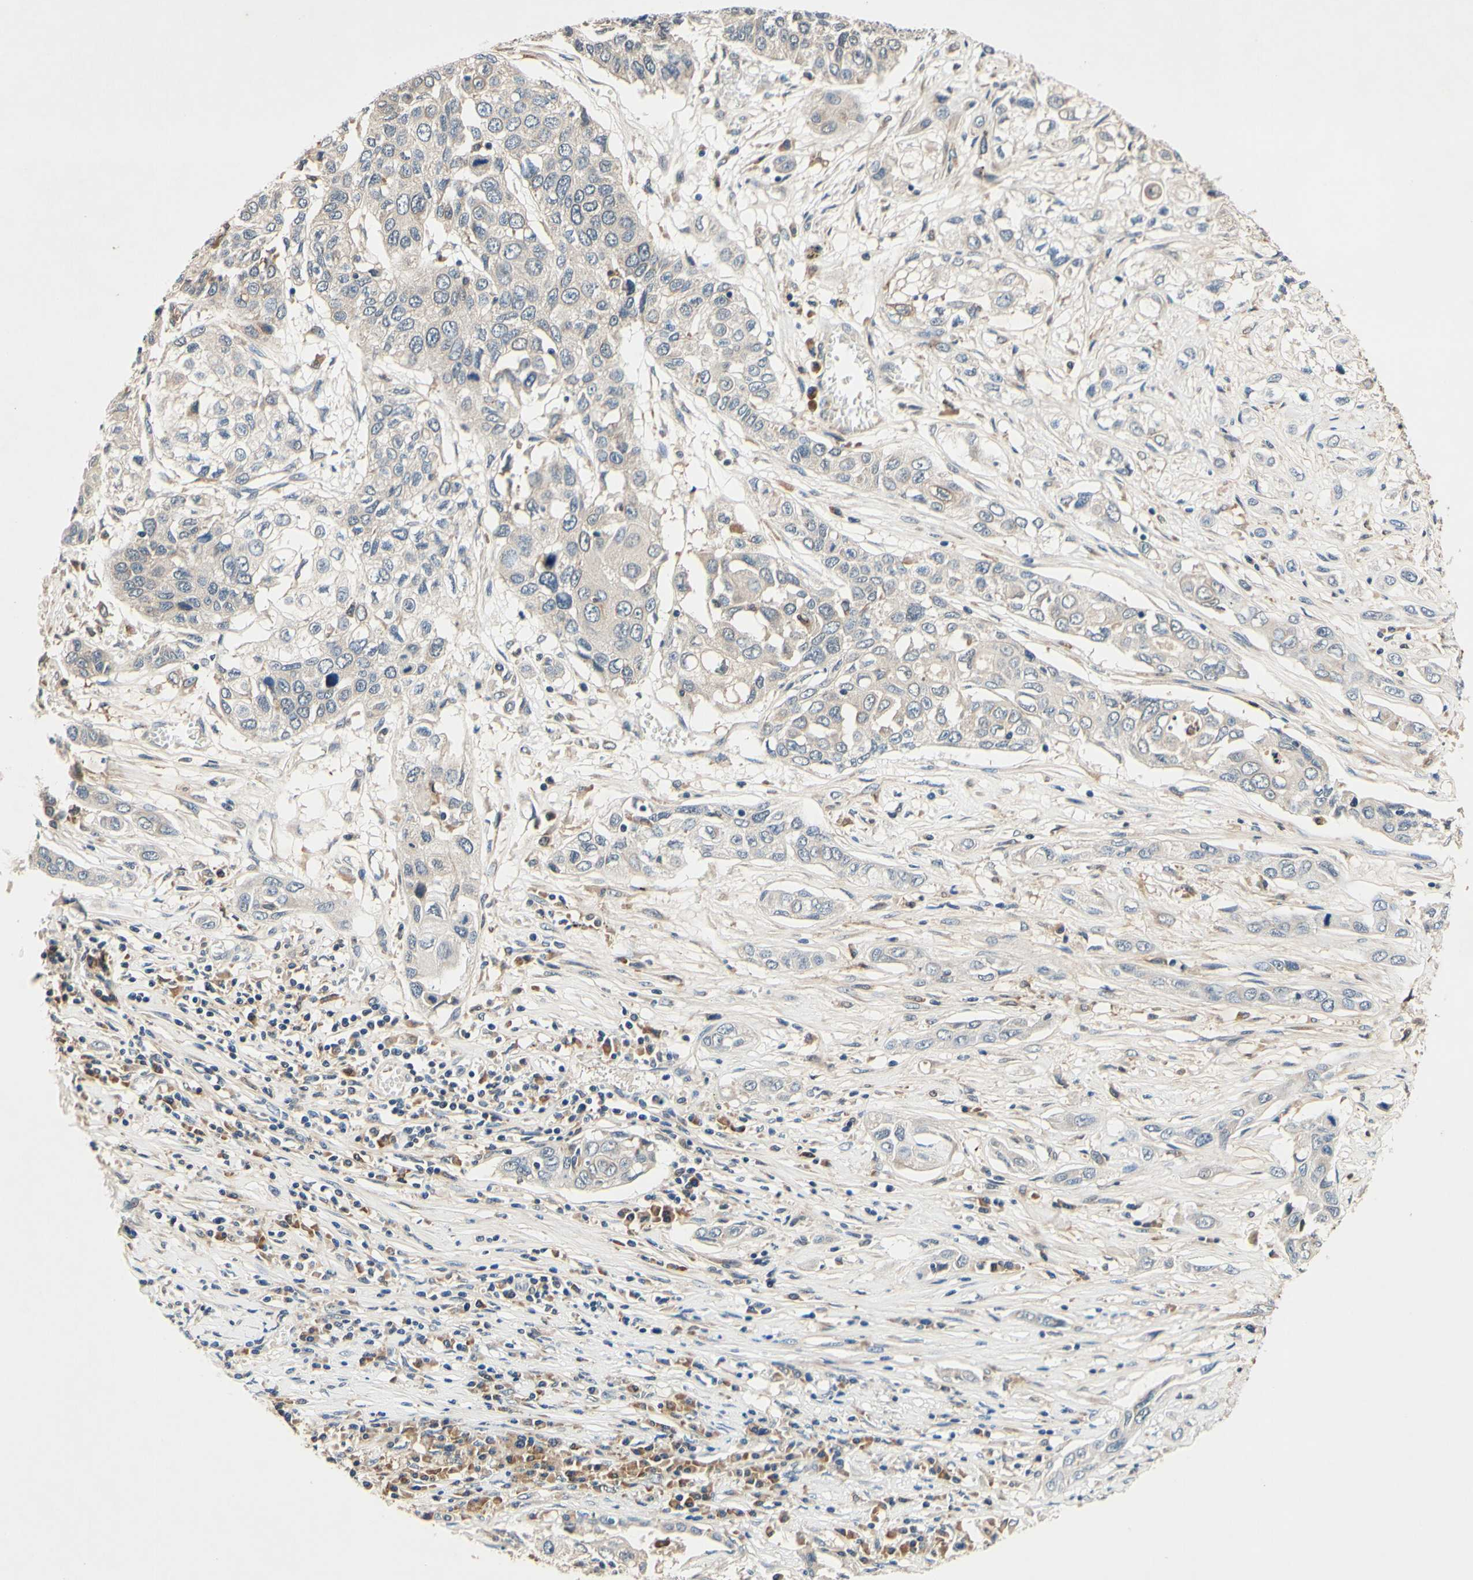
{"staining": {"intensity": "weak", "quantity": "<25%", "location": "cytoplasmic/membranous"}, "tissue": "lung cancer", "cell_type": "Tumor cells", "image_type": "cancer", "snomed": [{"axis": "morphology", "description": "Squamous cell carcinoma, NOS"}, {"axis": "topography", "description": "Lung"}], "caption": "An image of lung cancer (squamous cell carcinoma) stained for a protein displays no brown staining in tumor cells.", "gene": "PLA2G4A", "patient": {"sex": "male", "age": 71}}